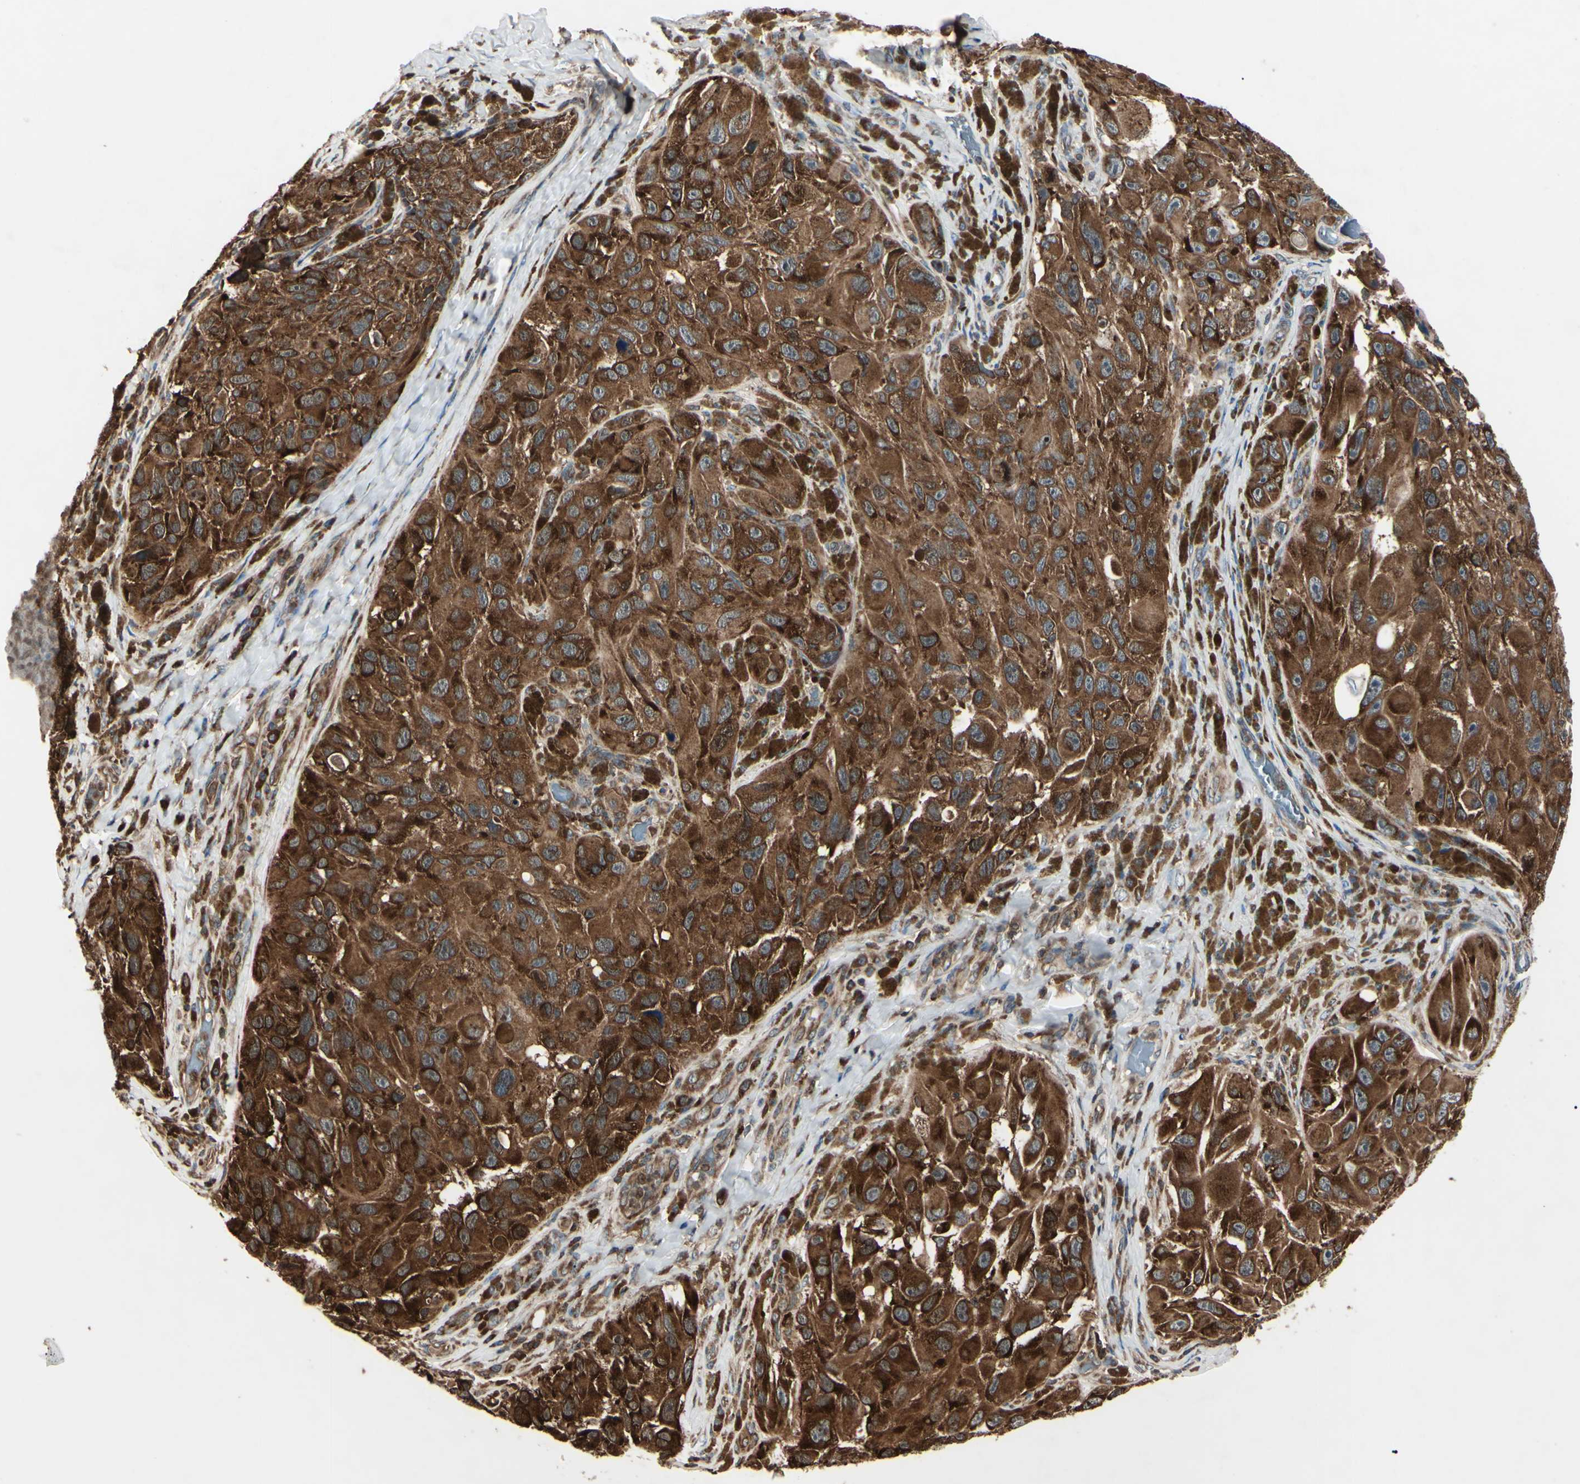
{"staining": {"intensity": "strong", "quantity": ">75%", "location": "cytoplasmic/membranous,nuclear"}, "tissue": "melanoma", "cell_type": "Tumor cells", "image_type": "cancer", "snomed": [{"axis": "morphology", "description": "Malignant melanoma, NOS"}, {"axis": "topography", "description": "Skin"}], "caption": "Malignant melanoma stained with a protein marker shows strong staining in tumor cells.", "gene": "MAPRE1", "patient": {"sex": "female", "age": 73}}